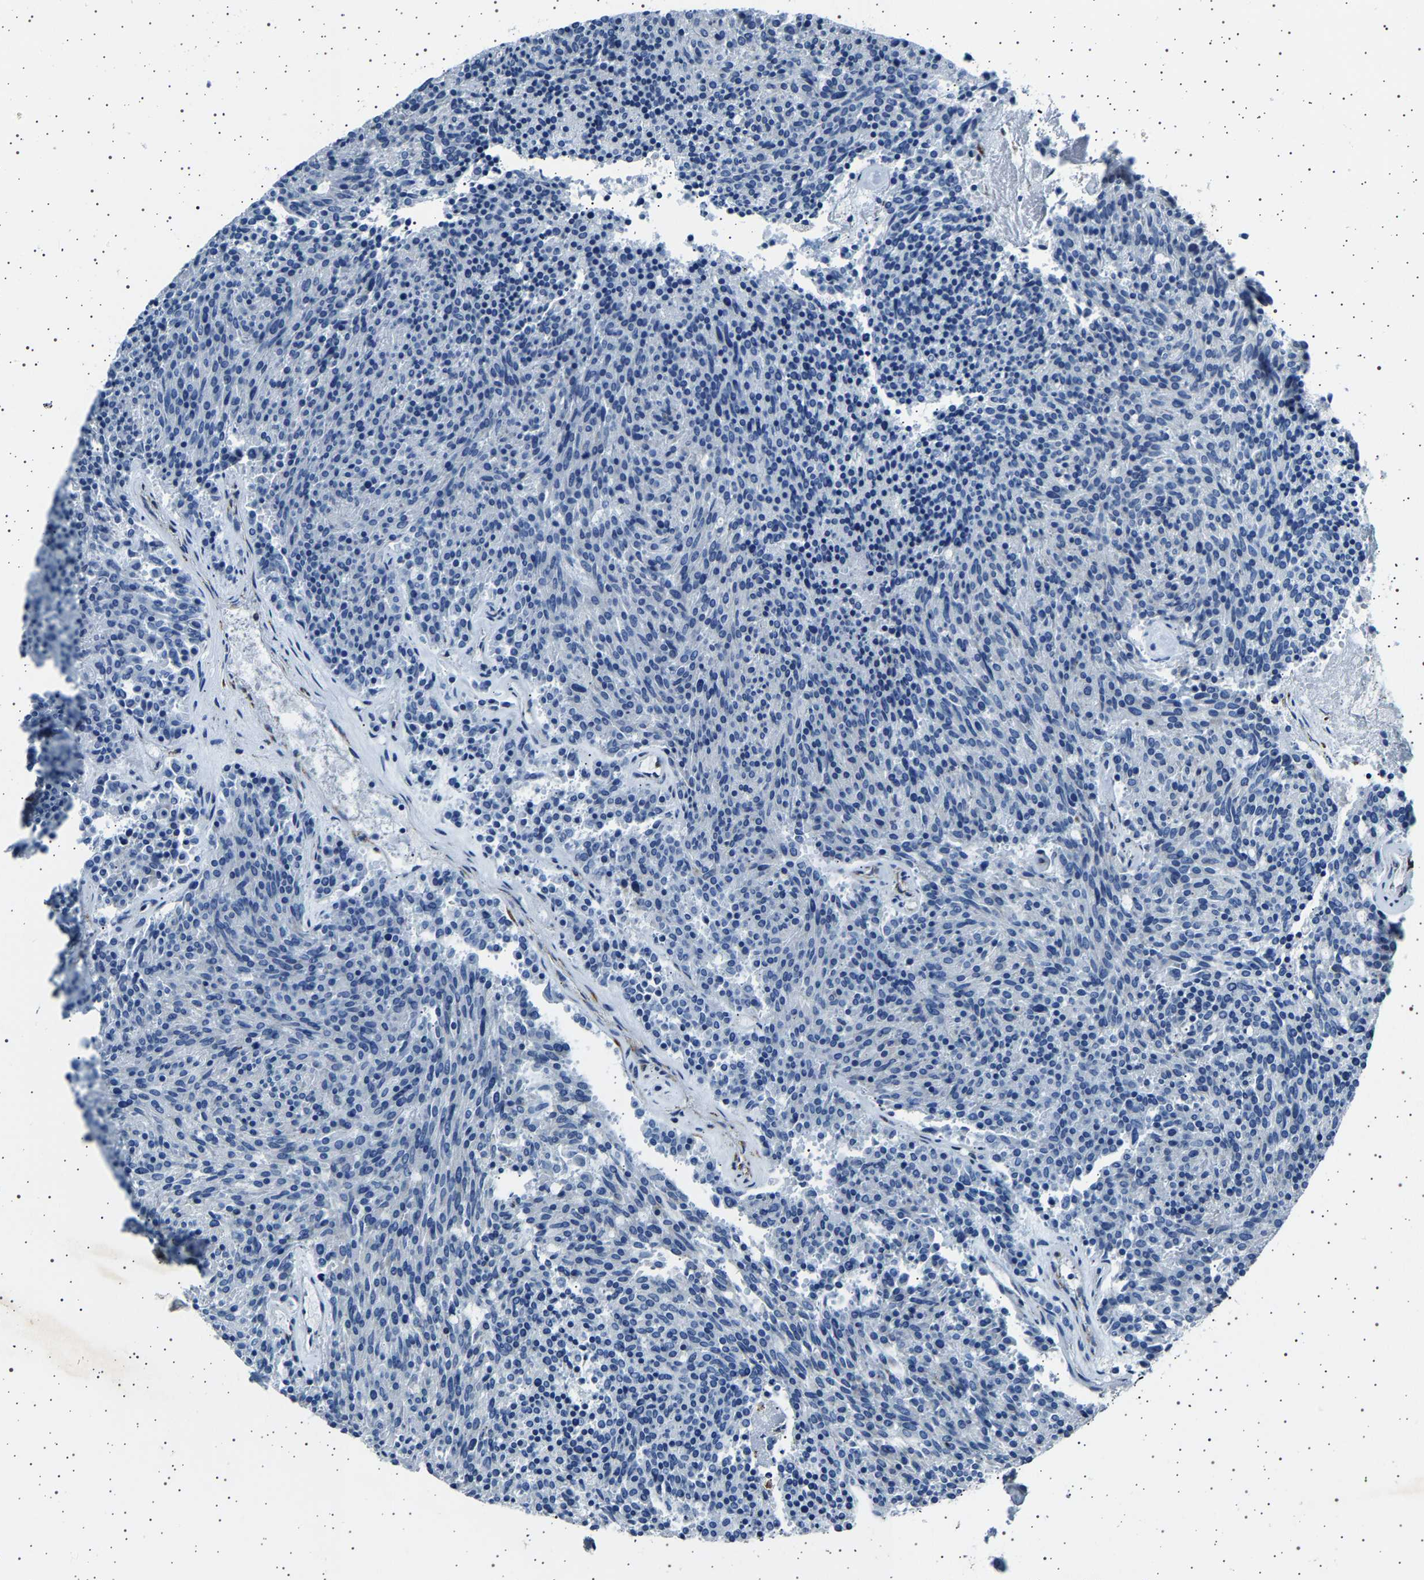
{"staining": {"intensity": "negative", "quantity": "none", "location": "none"}, "tissue": "carcinoid", "cell_type": "Tumor cells", "image_type": "cancer", "snomed": [{"axis": "morphology", "description": "Carcinoid, malignant, NOS"}, {"axis": "topography", "description": "Pancreas"}], "caption": "Photomicrograph shows no protein staining in tumor cells of carcinoid tissue.", "gene": "FTCD", "patient": {"sex": "female", "age": 54}}